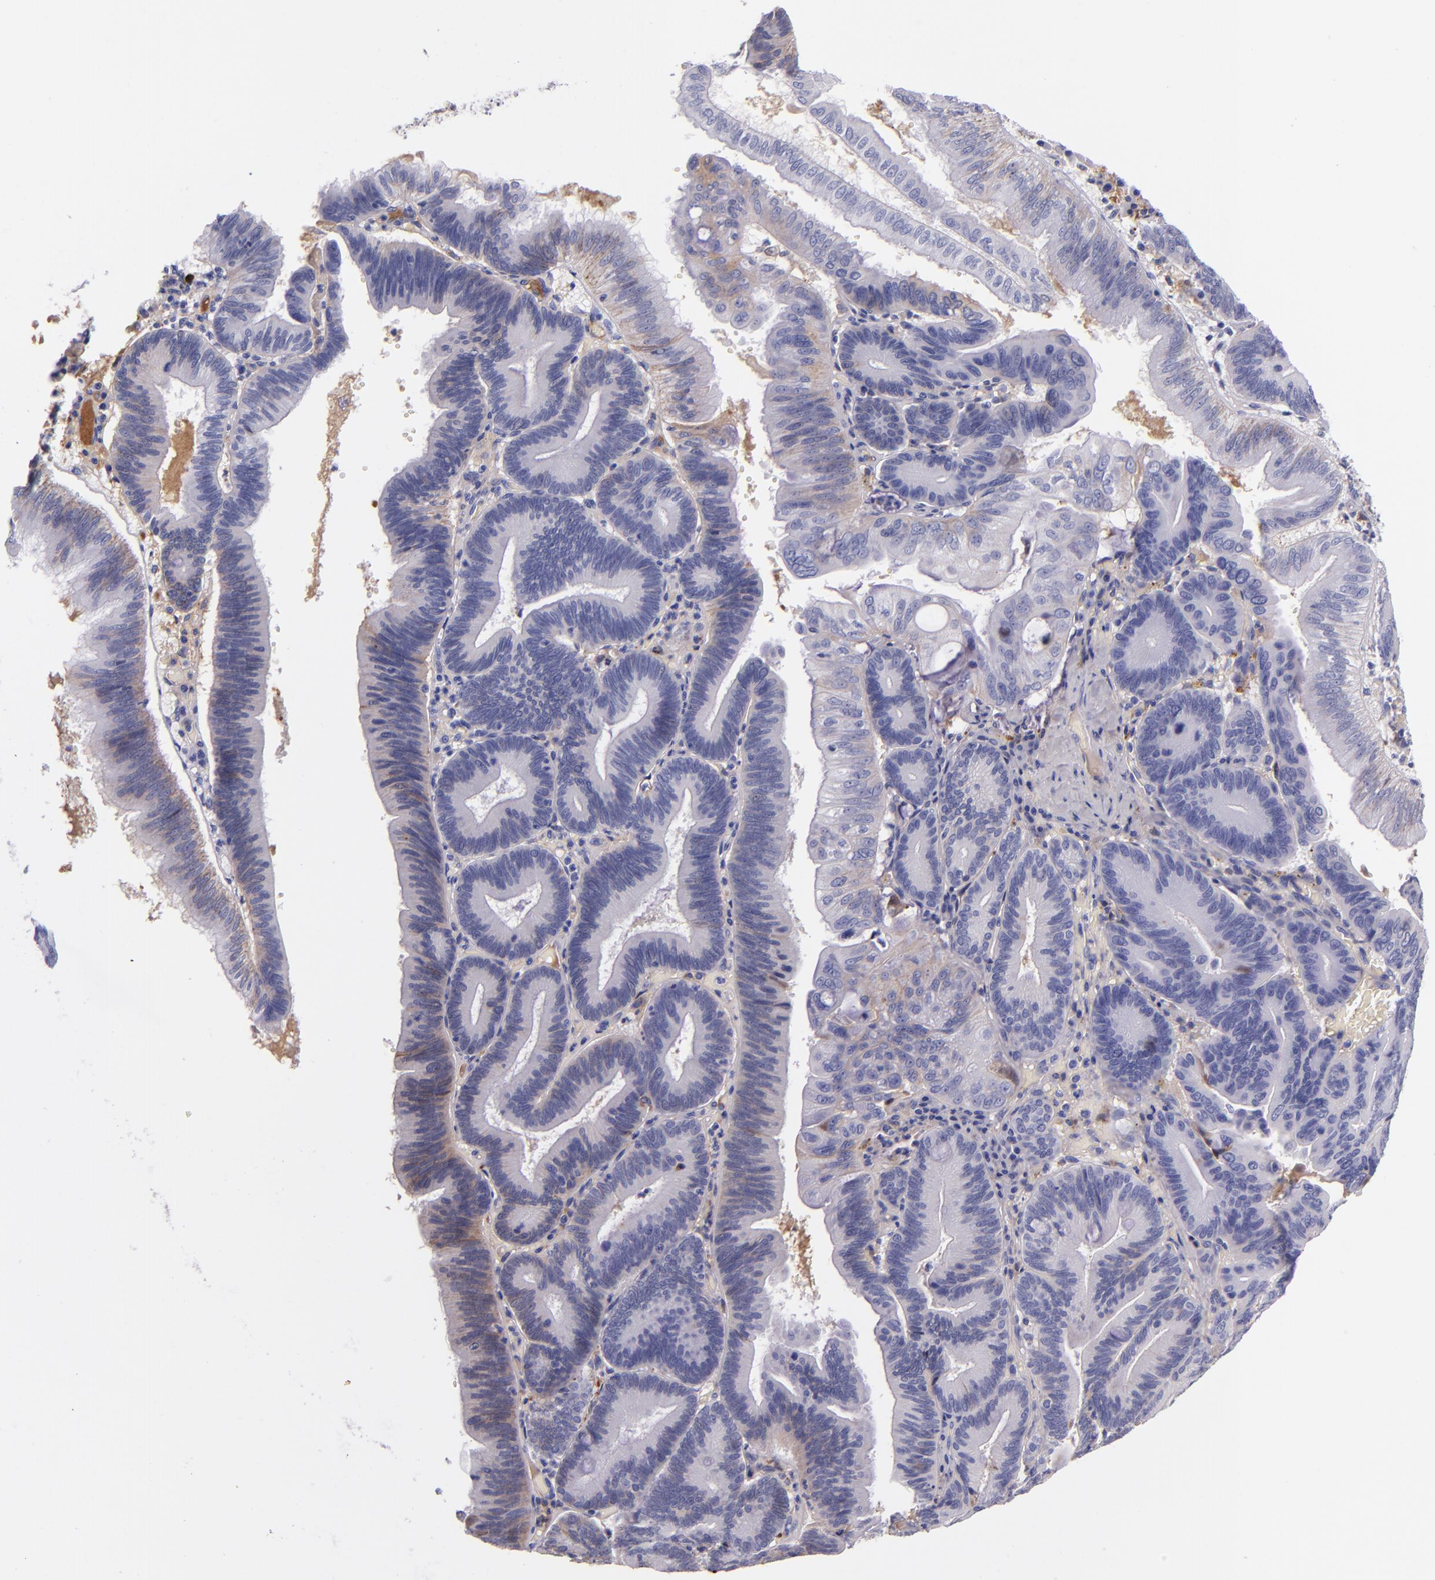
{"staining": {"intensity": "weak", "quantity": "<25%", "location": "cytoplasmic/membranous"}, "tissue": "pancreatic cancer", "cell_type": "Tumor cells", "image_type": "cancer", "snomed": [{"axis": "morphology", "description": "Adenocarcinoma, NOS"}, {"axis": "topography", "description": "Pancreas"}], "caption": "Immunohistochemistry micrograph of pancreatic cancer (adenocarcinoma) stained for a protein (brown), which demonstrates no staining in tumor cells.", "gene": "KNG1", "patient": {"sex": "male", "age": 82}}